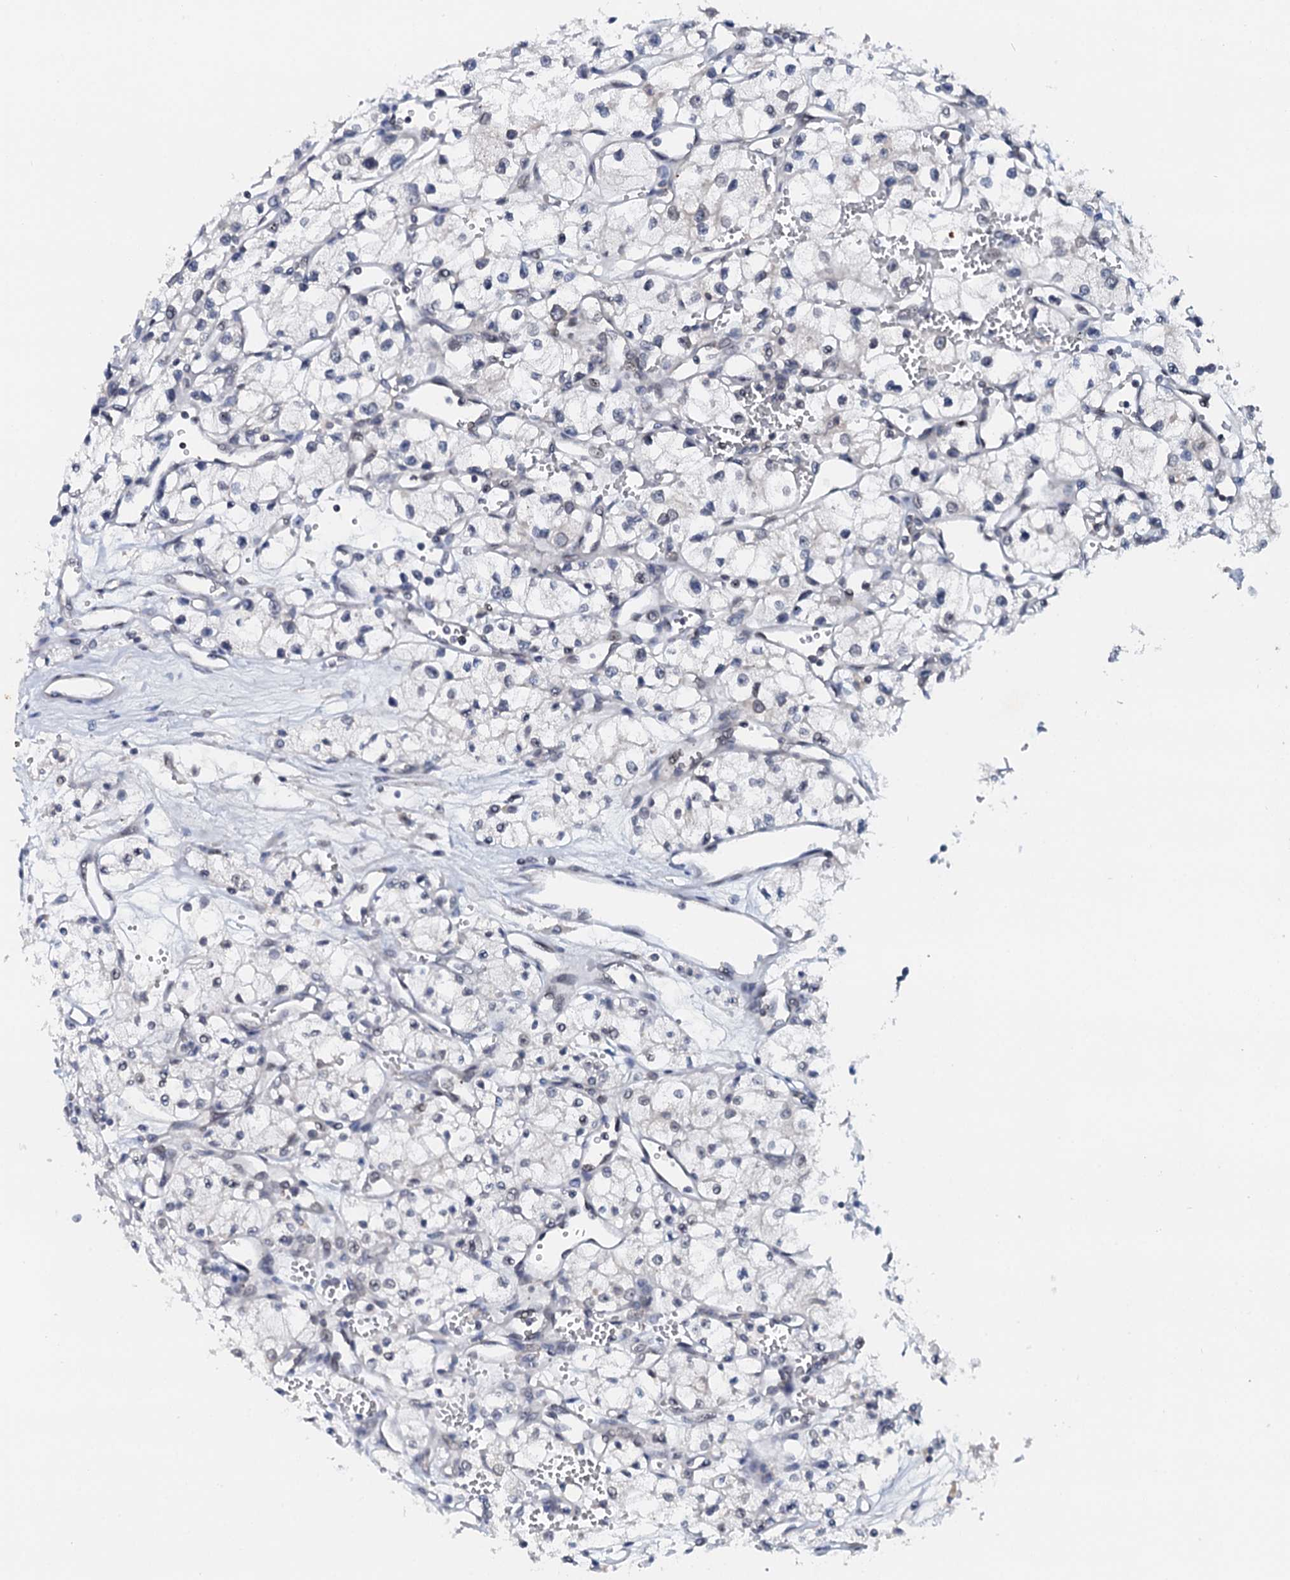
{"staining": {"intensity": "negative", "quantity": "none", "location": "none"}, "tissue": "renal cancer", "cell_type": "Tumor cells", "image_type": "cancer", "snomed": [{"axis": "morphology", "description": "Adenocarcinoma, NOS"}, {"axis": "topography", "description": "Kidney"}], "caption": "A photomicrograph of renal cancer stained for a protein displays no brown staining in tumor cells.", "gene": "SNTA1", "patient": {"sex": "male", "age": 59}}